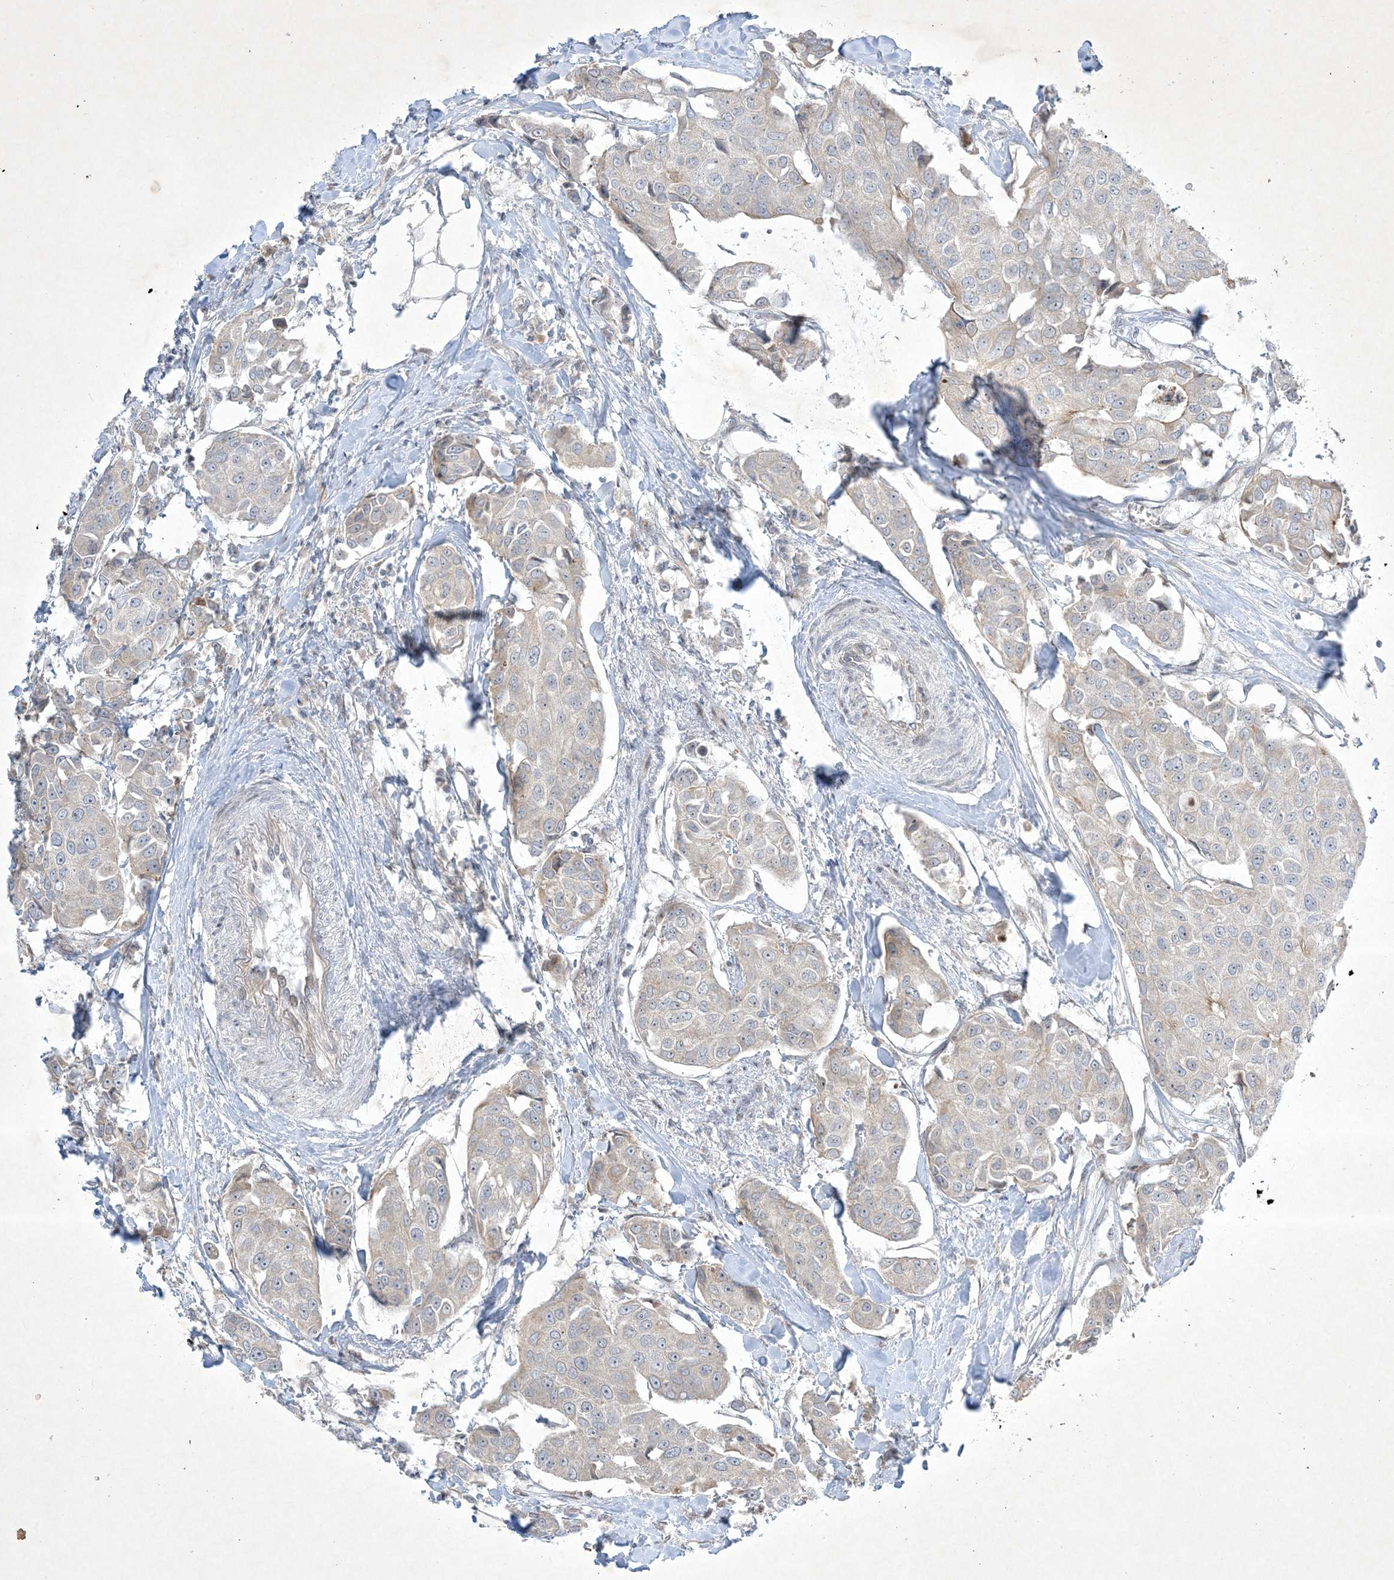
{"staining": {"intensity": "negative", "quantity": "none", "location": "none"}, "tissue": "breast cancer", "cell_type": "Tumor cells", "image_type": "cancer", "snomed": [{"axis": "morphology", "description": "Duct carcinoma"}, {"axis": "topography", "description": "Breast"}], "caption": "Immunohistochemistry (IHC) of breast intraductal carcinoma shows no expression in tumor cells.", "gene": "SOGA3", "patient": {"sex": "female", "age": 80}}